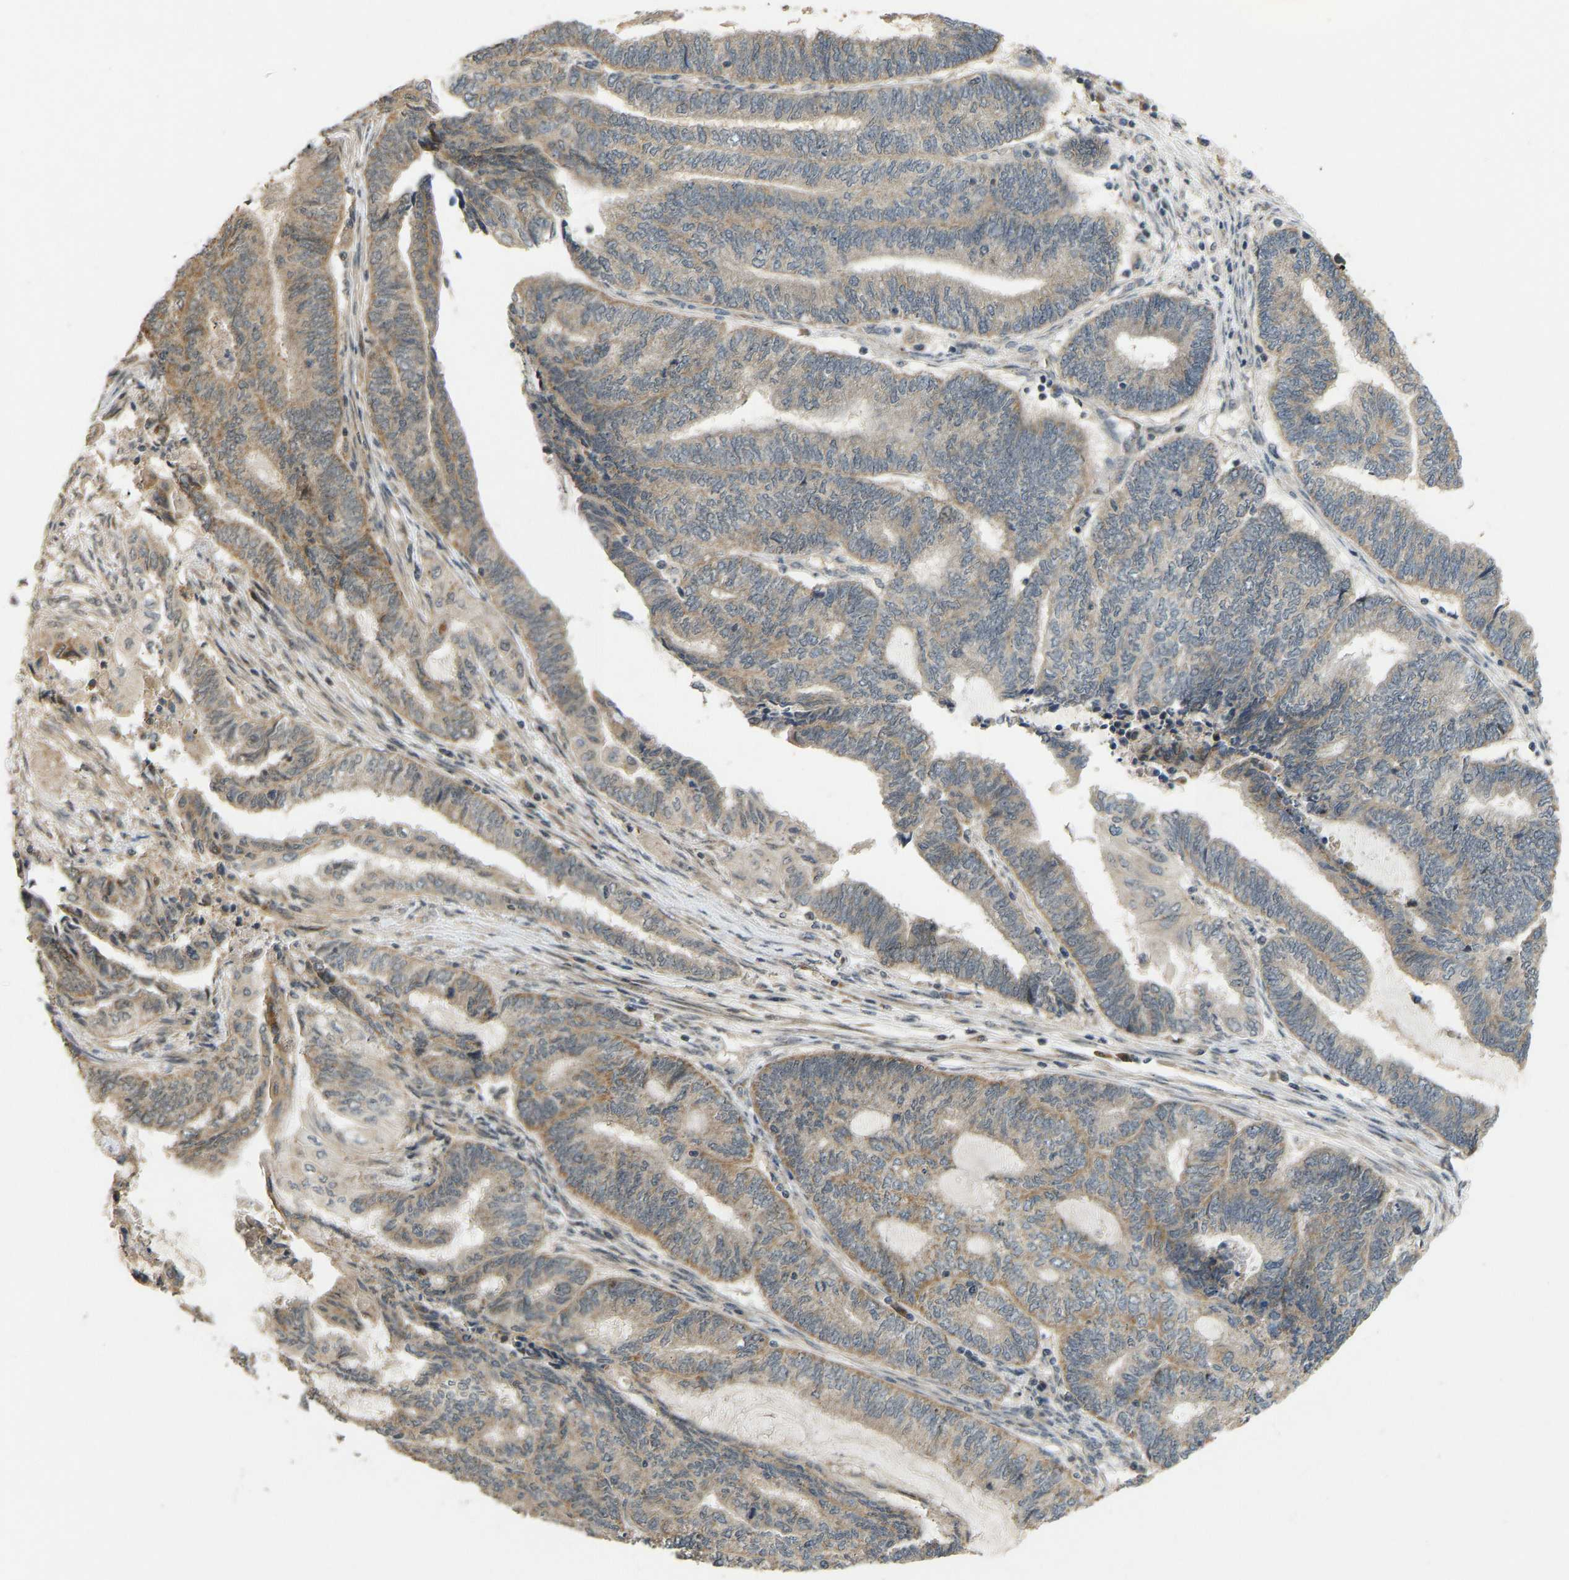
{"staining": {"intensity": "moderate", "quantity": ">75%", "location": "cytoplasmic/membranous"}, "tissue": "endometrial cancer", "cell_type": "Tumor cells", "image_type": "cancer", "snomed": [{"axis": "morphology", "description": "Adenocarcinoma, NOS"}, {"axis": "topography", "description": "Uterus"}, {"axis": "topography", "description": "Endometrium"}], "caption": "IHC of human adenocarcinoma (endometrial) shows medium levels of moderate cytoplasmic/membranous staining in approximately >75% of tumor cells.", "gene": "ACADS", "patient": {"sex": "female", "age": 70}}